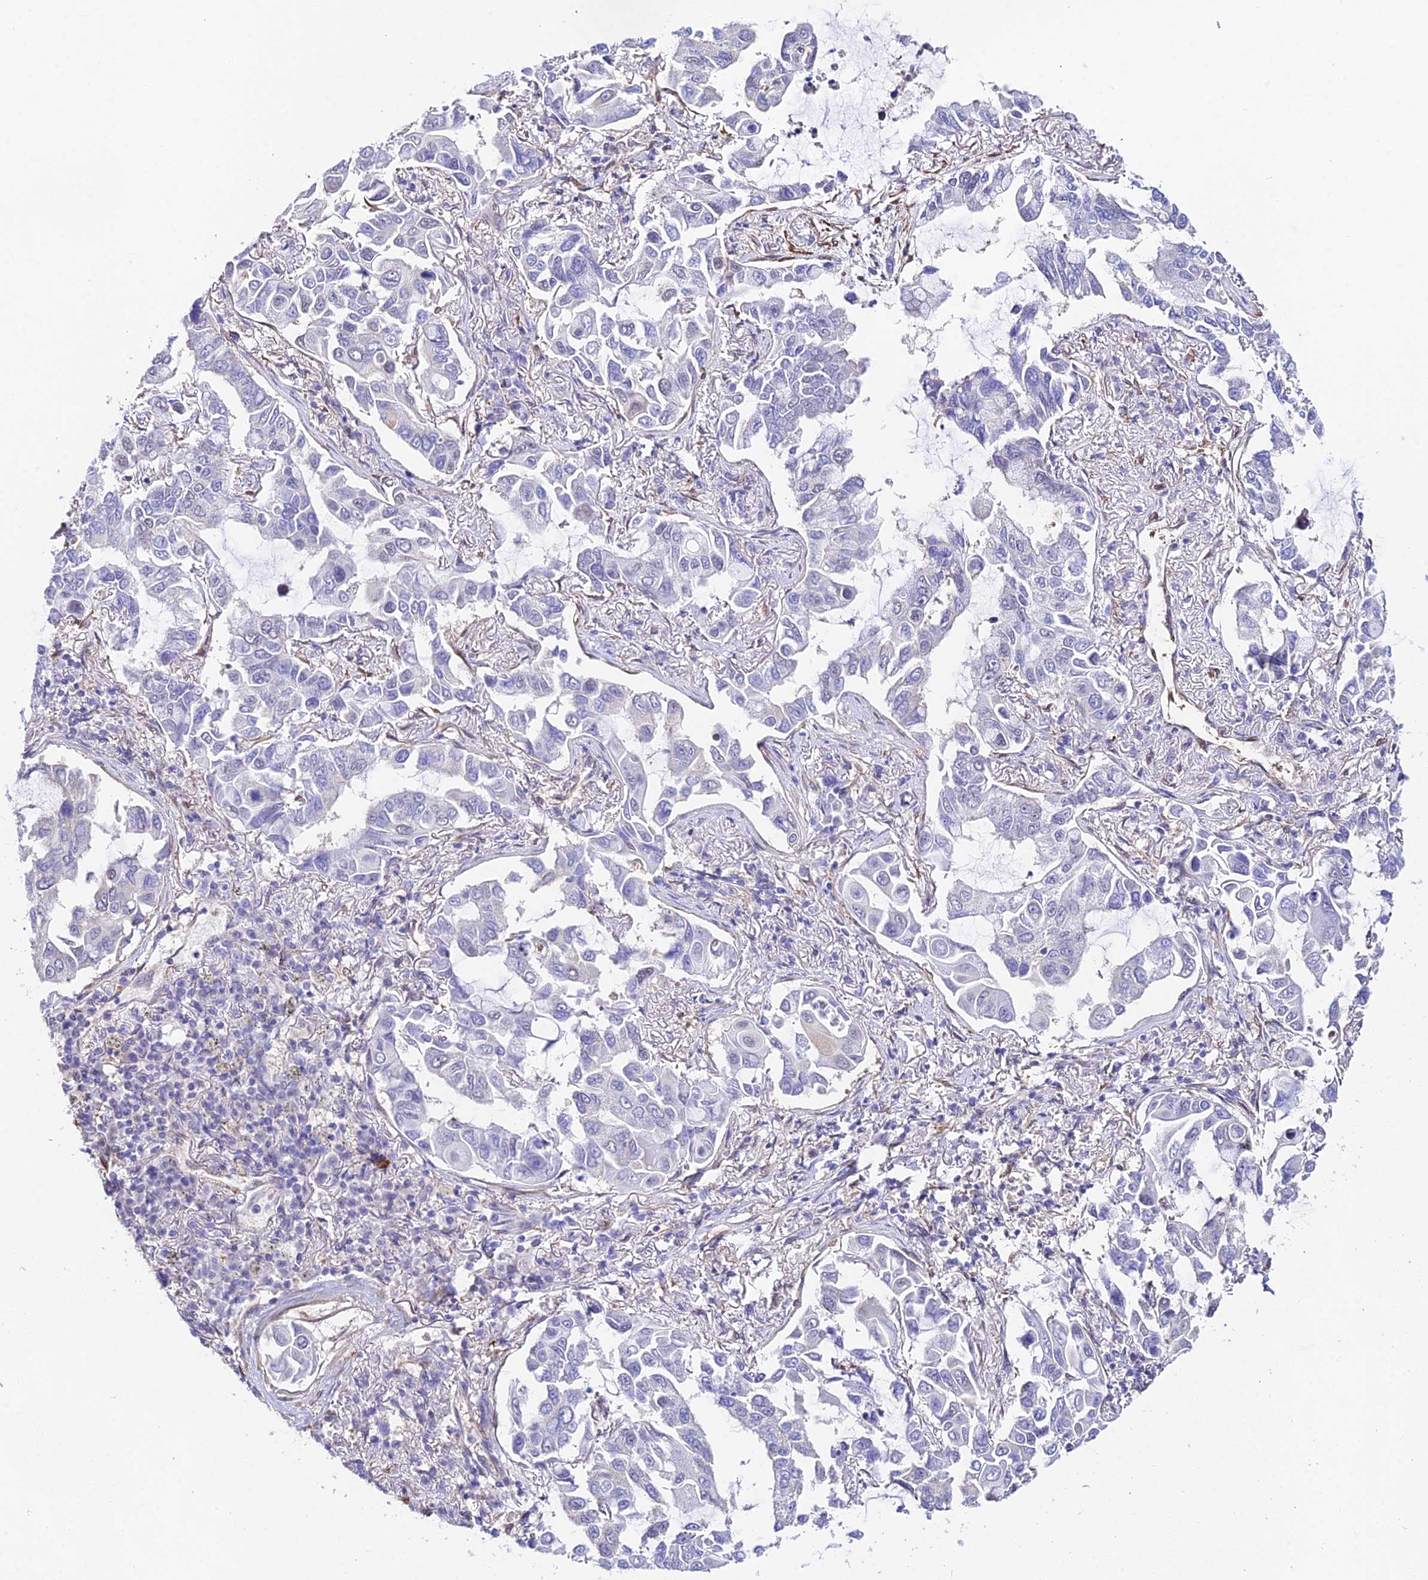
{"staining": {"intensity": "negative", "quantity": "none", "location": "none"}, "tissue": "lung cancer", "cell_type": "Tumor cells", "image_type": "cancer", "snomed": [{"axis": "morphology", "description": "Adenocarcinoma, NOS"}, {"axis": "topography", "description": "Lung"}], "caption": "IHC image of human lung adenocarcinoma stained for a protein (brown), which shows no staining in tumor cells. (Immunohistochemistry (ihc), brightfield microscopy, high magnification).", "gene": "MXRA7", "patient": {"sex": "male", "age": 64}}